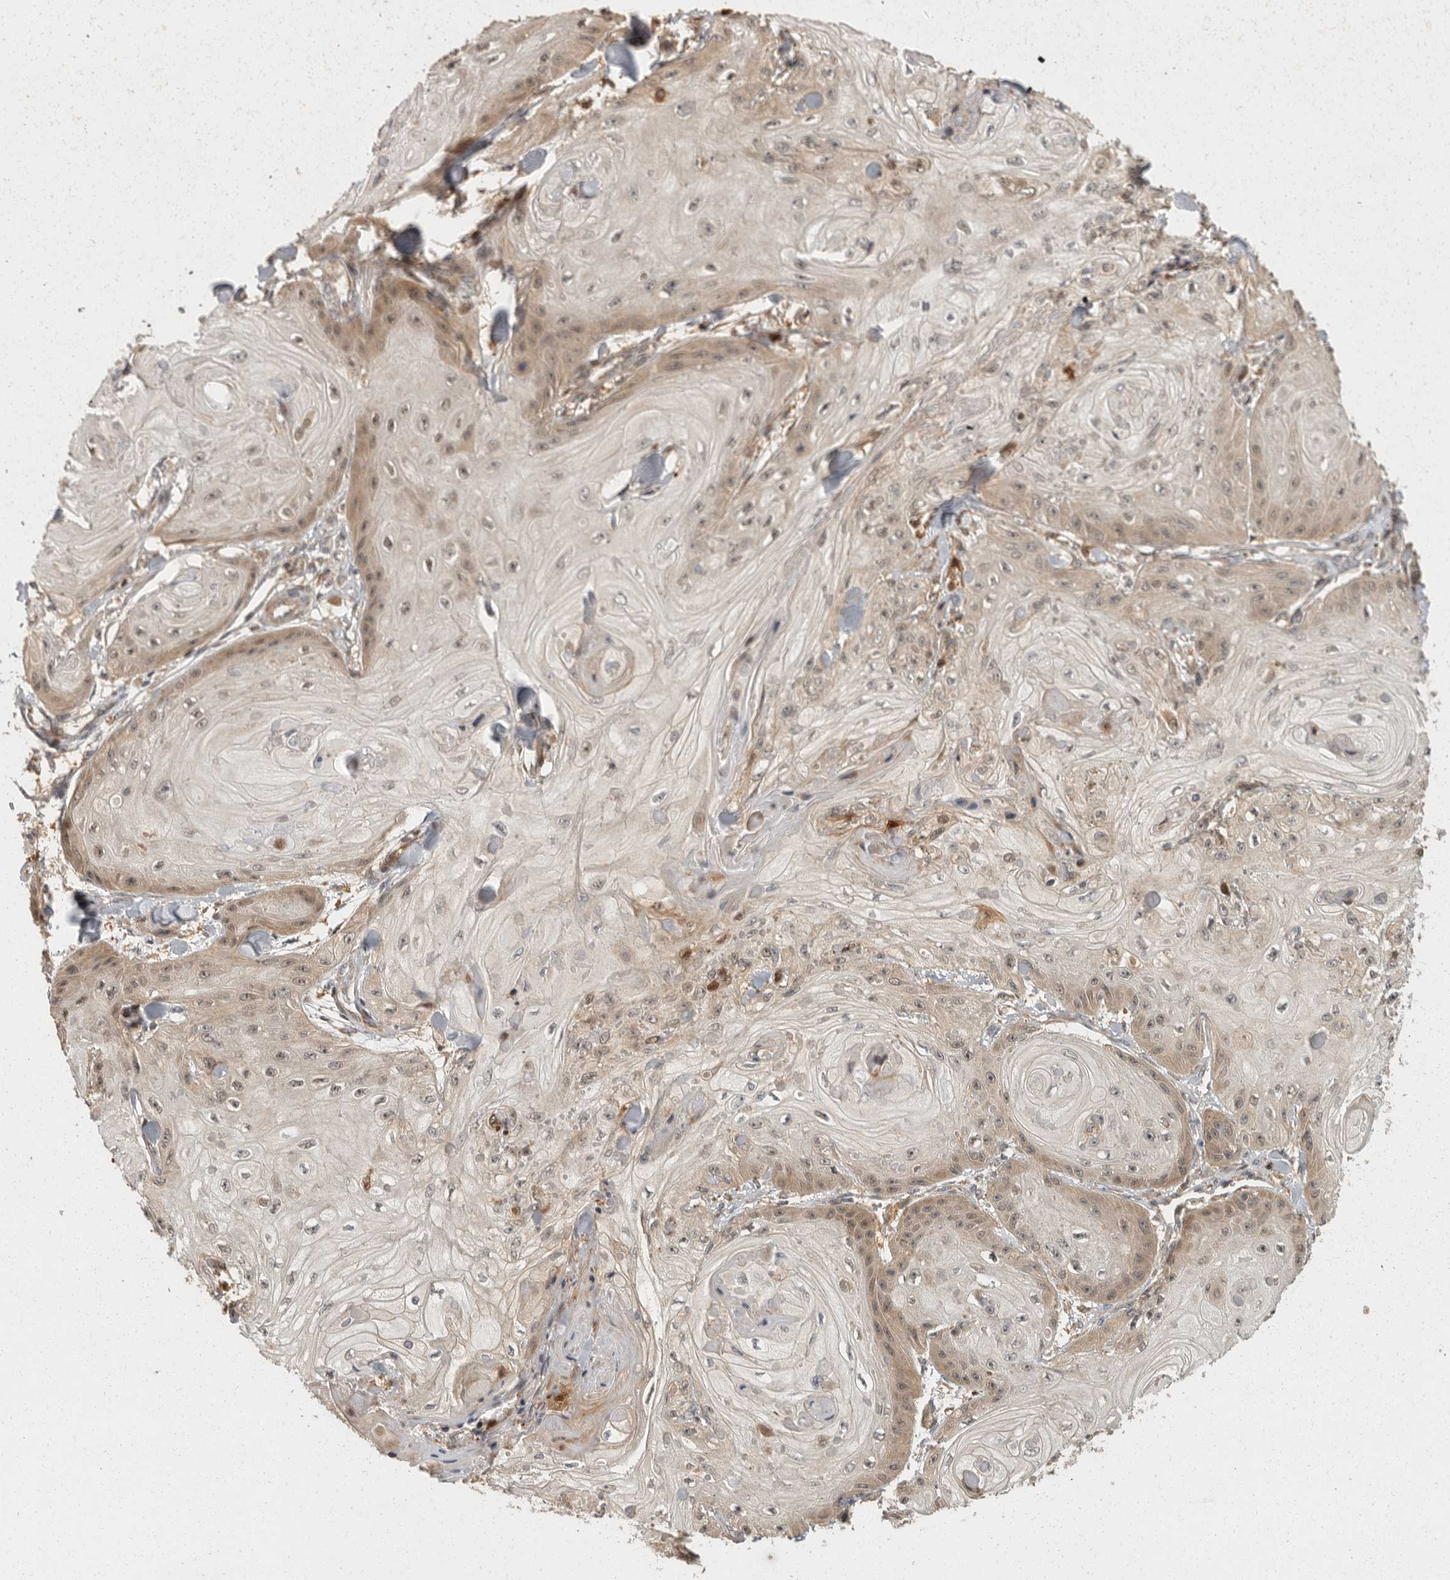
{"staining": {"intensity": "weak", "quantity": "<25%", "location": "cytoplasmic/membranous"}, "tissue": "skin cancer", "cell_type": "Tumor cells", "image_type": "cancer", "snomed": [{"axis": "morphology", "description": "Squamous cell carcinoma, NOS"}, {"axis": "topography", "description": "Skin"}], "caption": "This is an immunohistochemistry micrograph of human squamous cell carcinoma (skin). There is no expression in tumor cells.", "gene": "SWT1", "patient": {"sex": "male", "age": 74}}